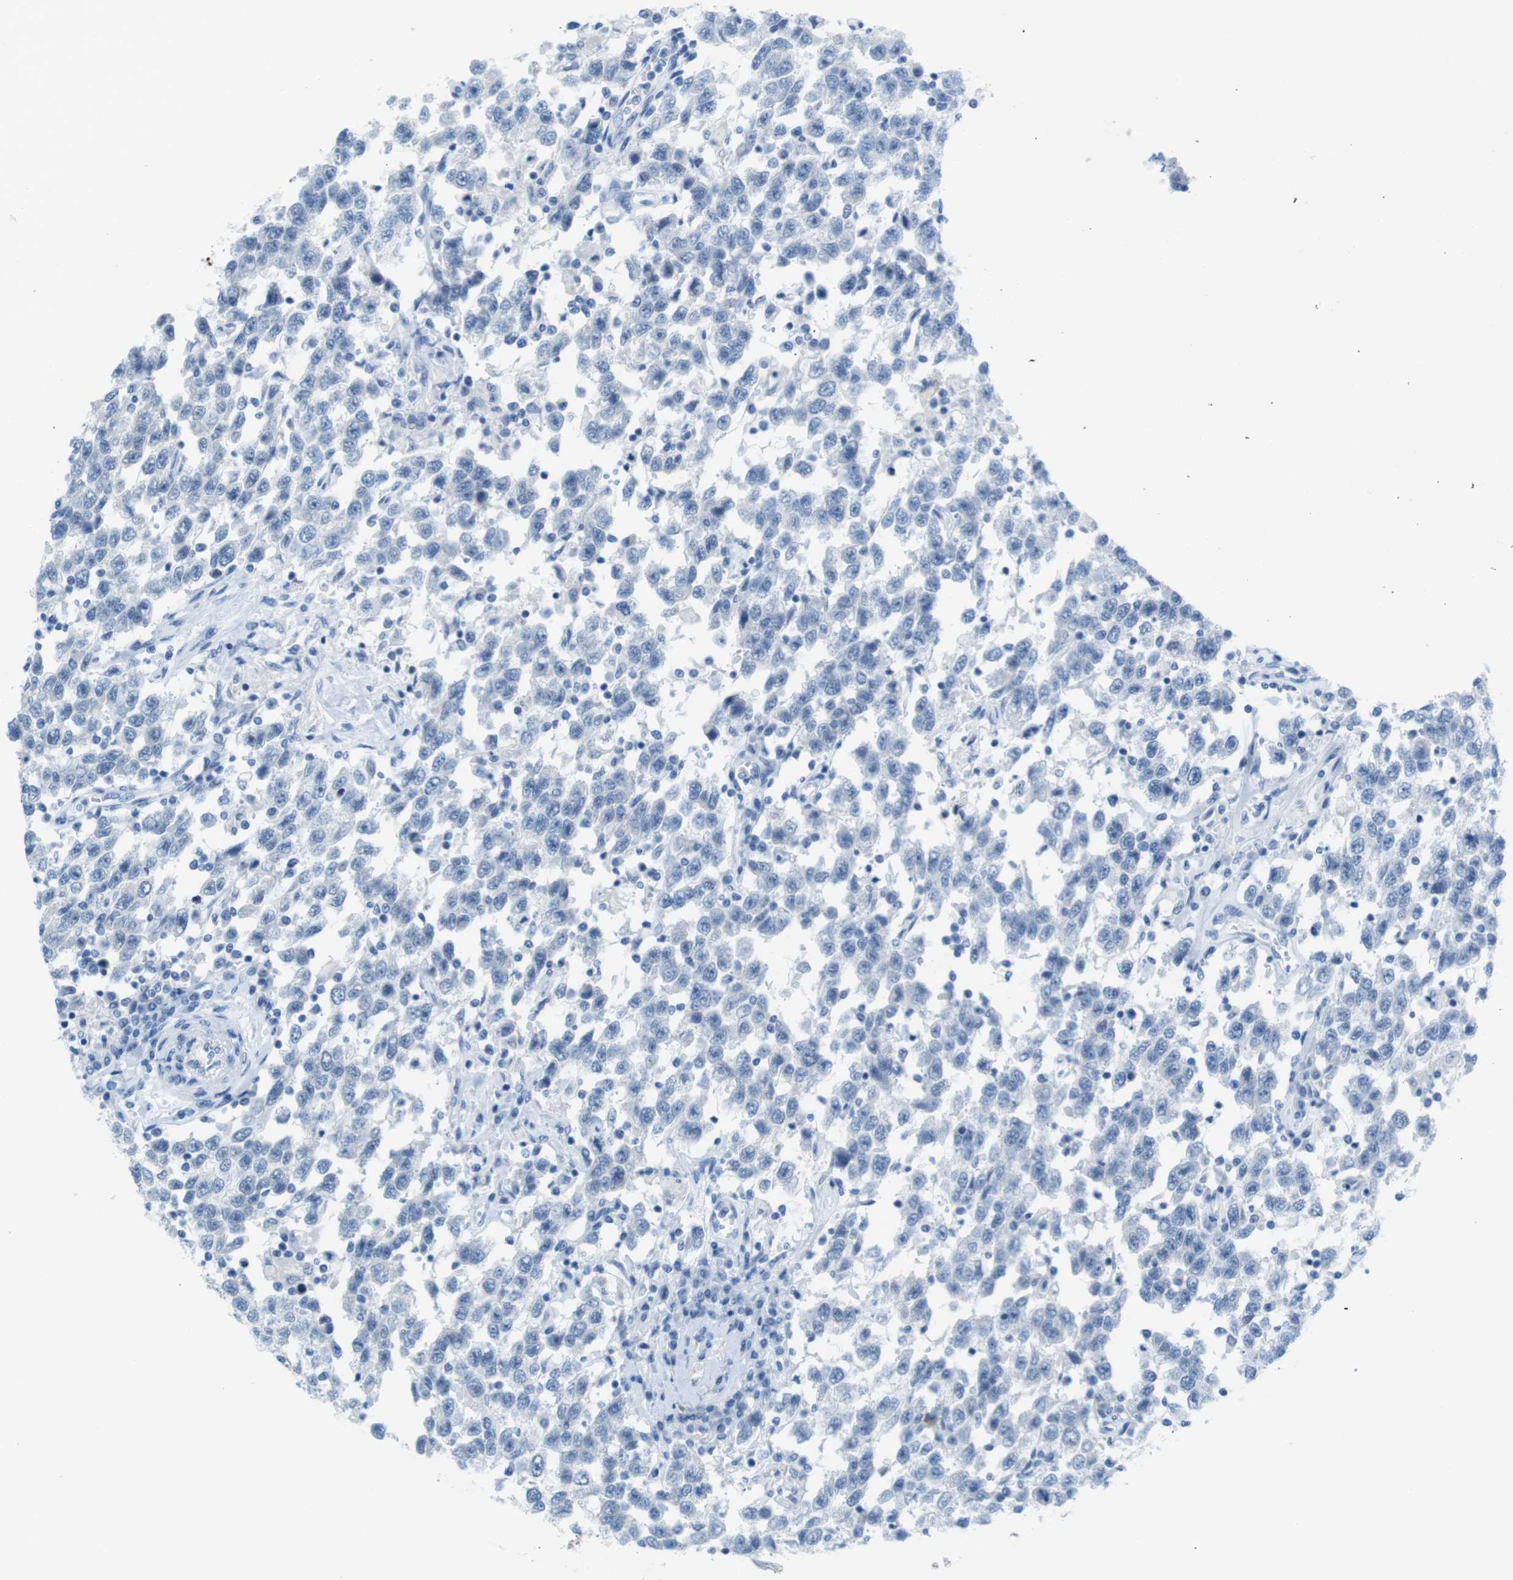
{"staining": {"intensity": "negative", "quantity": "none", "location": "none"}, "tissue": "testis cancer", "cell_type": "Tumor cells", "image_type": "cancer", "snomed": [{"axis": "morphology", "description": "Seminoma, NOS"}, {"axis": "topography", "description": "Testis"}], "caption": "Immunohistochemistry (IHC) photomicrograph of neoplastic tissue: human testis cancer stained with DAB exhibits no significant protein staining in tumor cells. (DAB immunohistochemistry (IHC), high magnification).", "gene": "GAP43", "patient": {"sex": "male", "age": 41}}